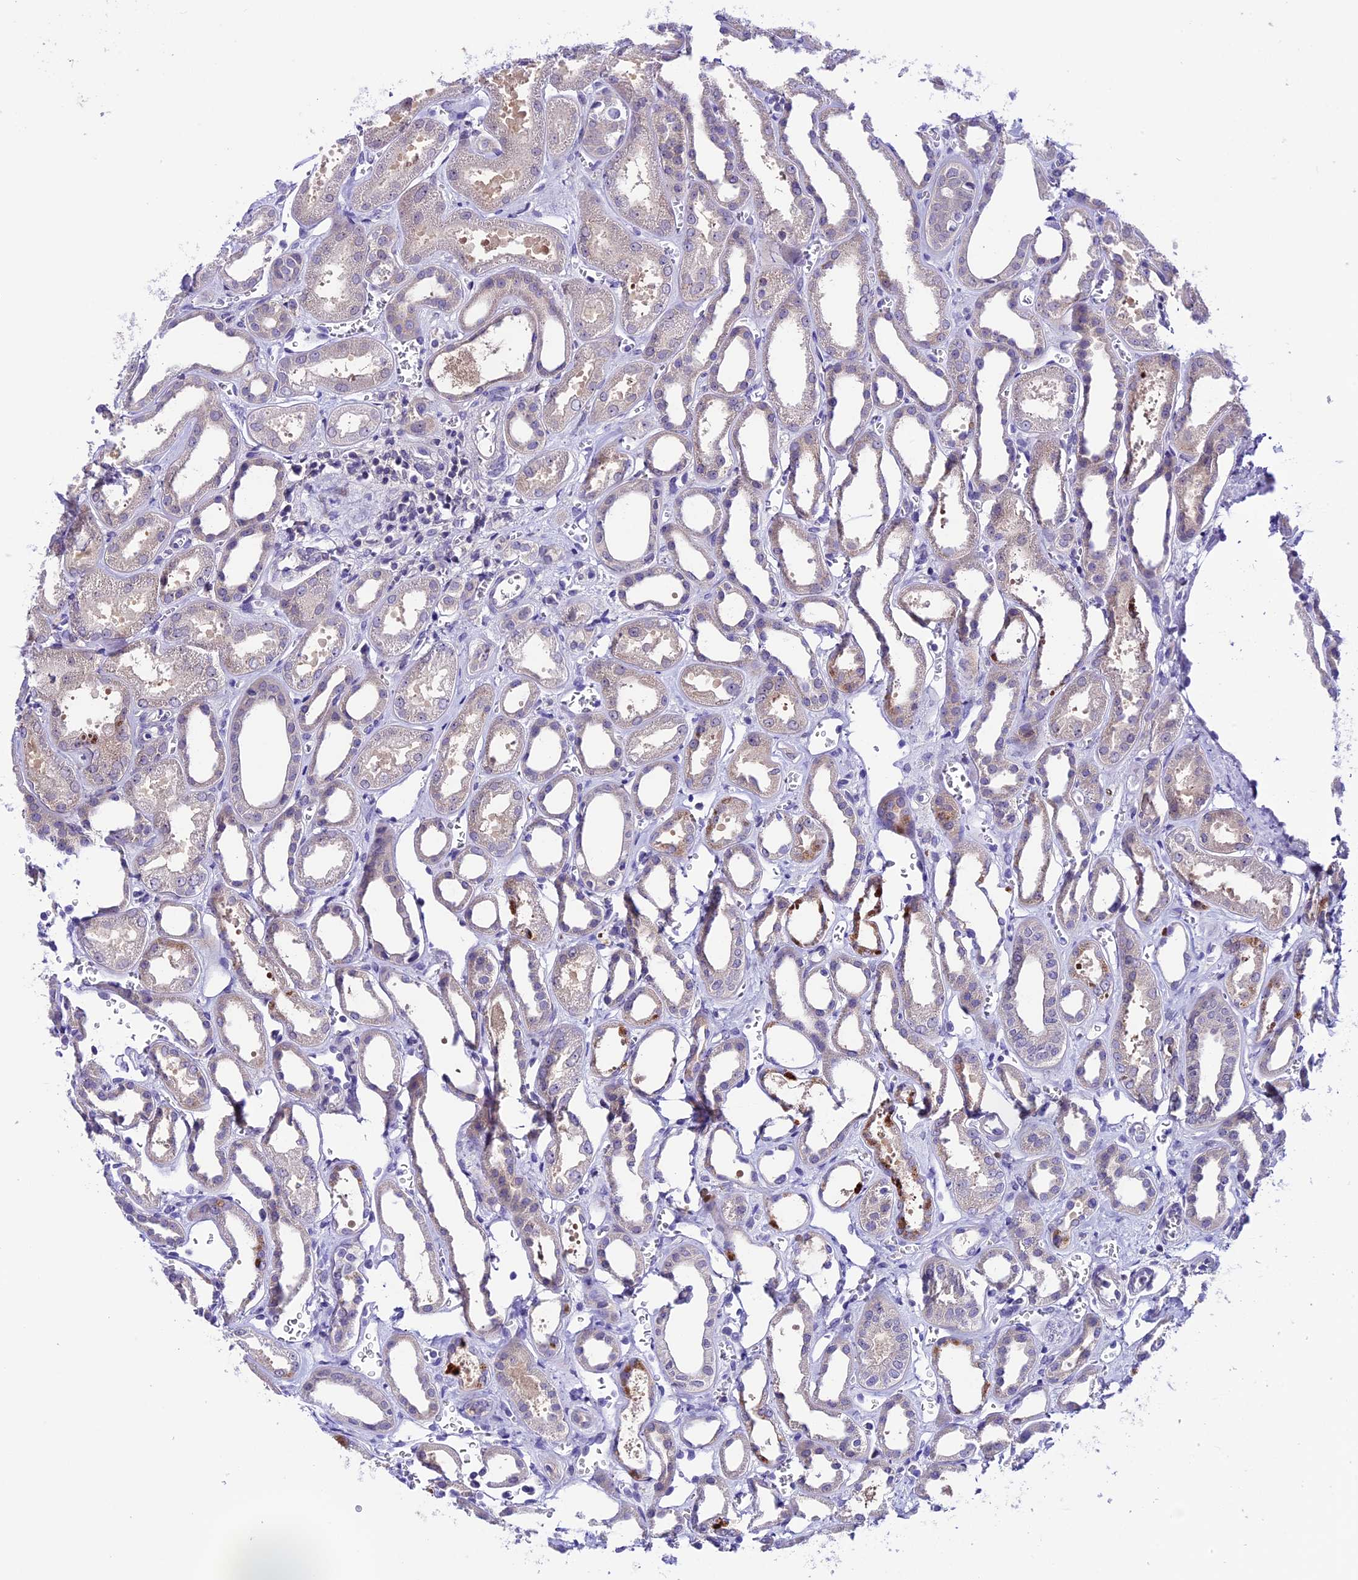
{"staining": {"intensity": "negative", "quantity": "none", "location": "none"}, "tissue": "kidney", "cell_type": "Cells in glomeruli", "image_type": "normal", "snomed": [{"axis": "morphology", "description": "Normal tissue, NOS"}, {"axis": "morphology", "description": "Adenocarcinoma, NOS"}, {"axis": "topography", "description": "Kidney"}], "caption": "Immunohistochemistry of normal human kidney displays no expression in cells in glomeruli.", "gene": "XKR7", "patient": {"sex": "female", "age": 68}}